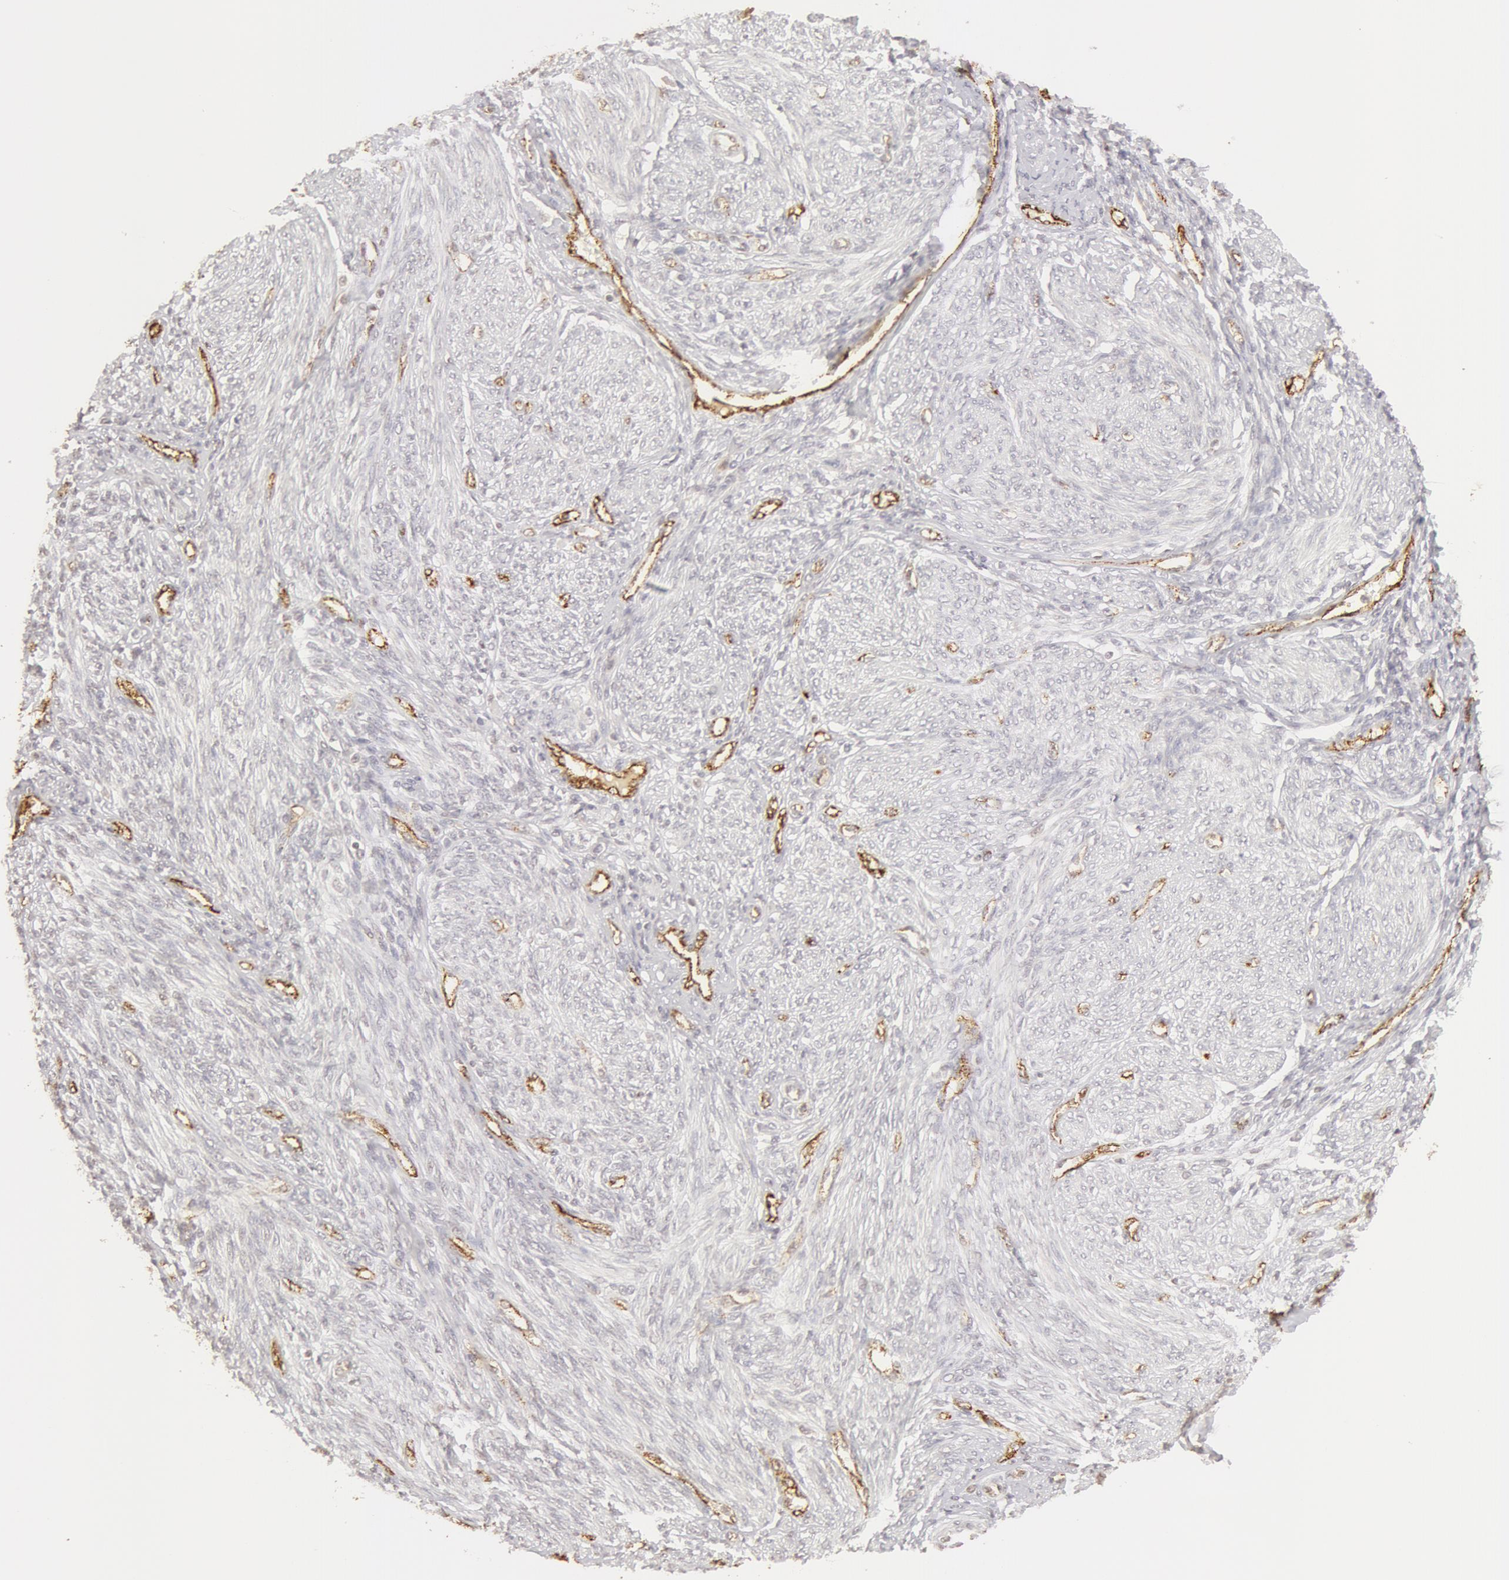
{"staining": {"intensity": "negative", "quantity": "none", "location": "none"}, "tissue": "endometrium", "cell_type": "Cells in endometrial stroma", "image_type": "normal", "snomed": [{"axis": "morphology", "description": "Normal tissue, NOS"}, {"axis": "topography", "description": "Endometrium"}], "caption": "Benign endometrium was stained to show a protein in brown. There is no significant expression in cells in endometrial stroma. Brightfield microscopy of immunohistochemistry (IHC) stained with DAB (3,3'-diaminobenzidine) (brown) and hematoxylin (blue), captured at high magnification.", "gene": "VWF", "patient": {"sex": "female", "age": 82}}